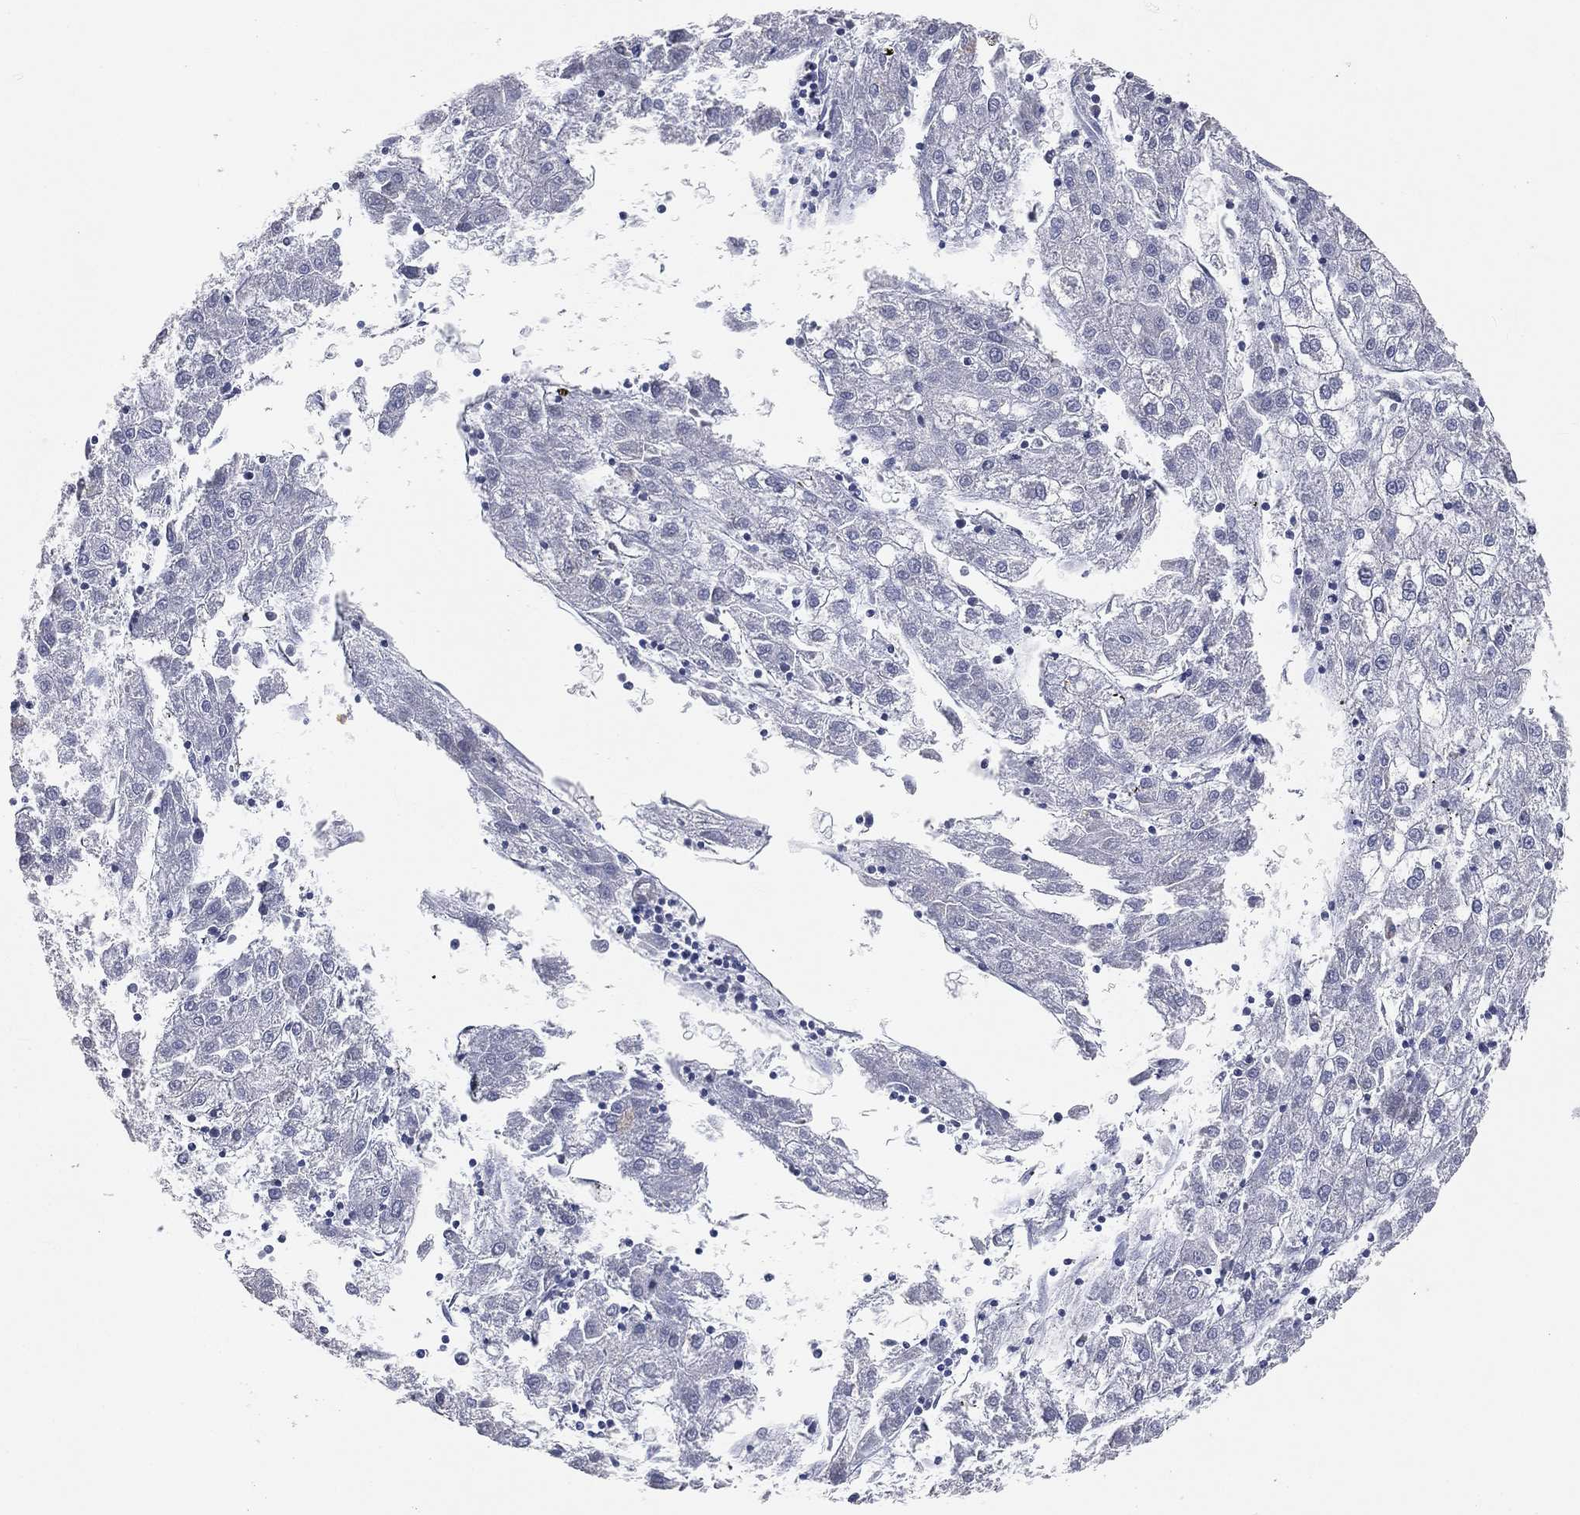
{"staining": {"intensity": "negative", "quantity": "none", "location": "none"}, "tissue": "liver cancer", "cell_type": "Tumor cells", "image_type": "cancer", "snomed": [{"axis": "morphology", "description": "Carcinoma, Hepatocellular, NOS"}, {"axis": "topography", "description": "Liver"}], "caption": "Tumor cells show no significant protein positivity in hepatocellular carcinoma (liver). The staining was performed using DAB to visualize the protein expression in brown, while the nuclei were stained in blue with hematoxylin (Magnification: 20x).", "gene": "TICAM1", "patient": {"sex": "male", "age": 72}}